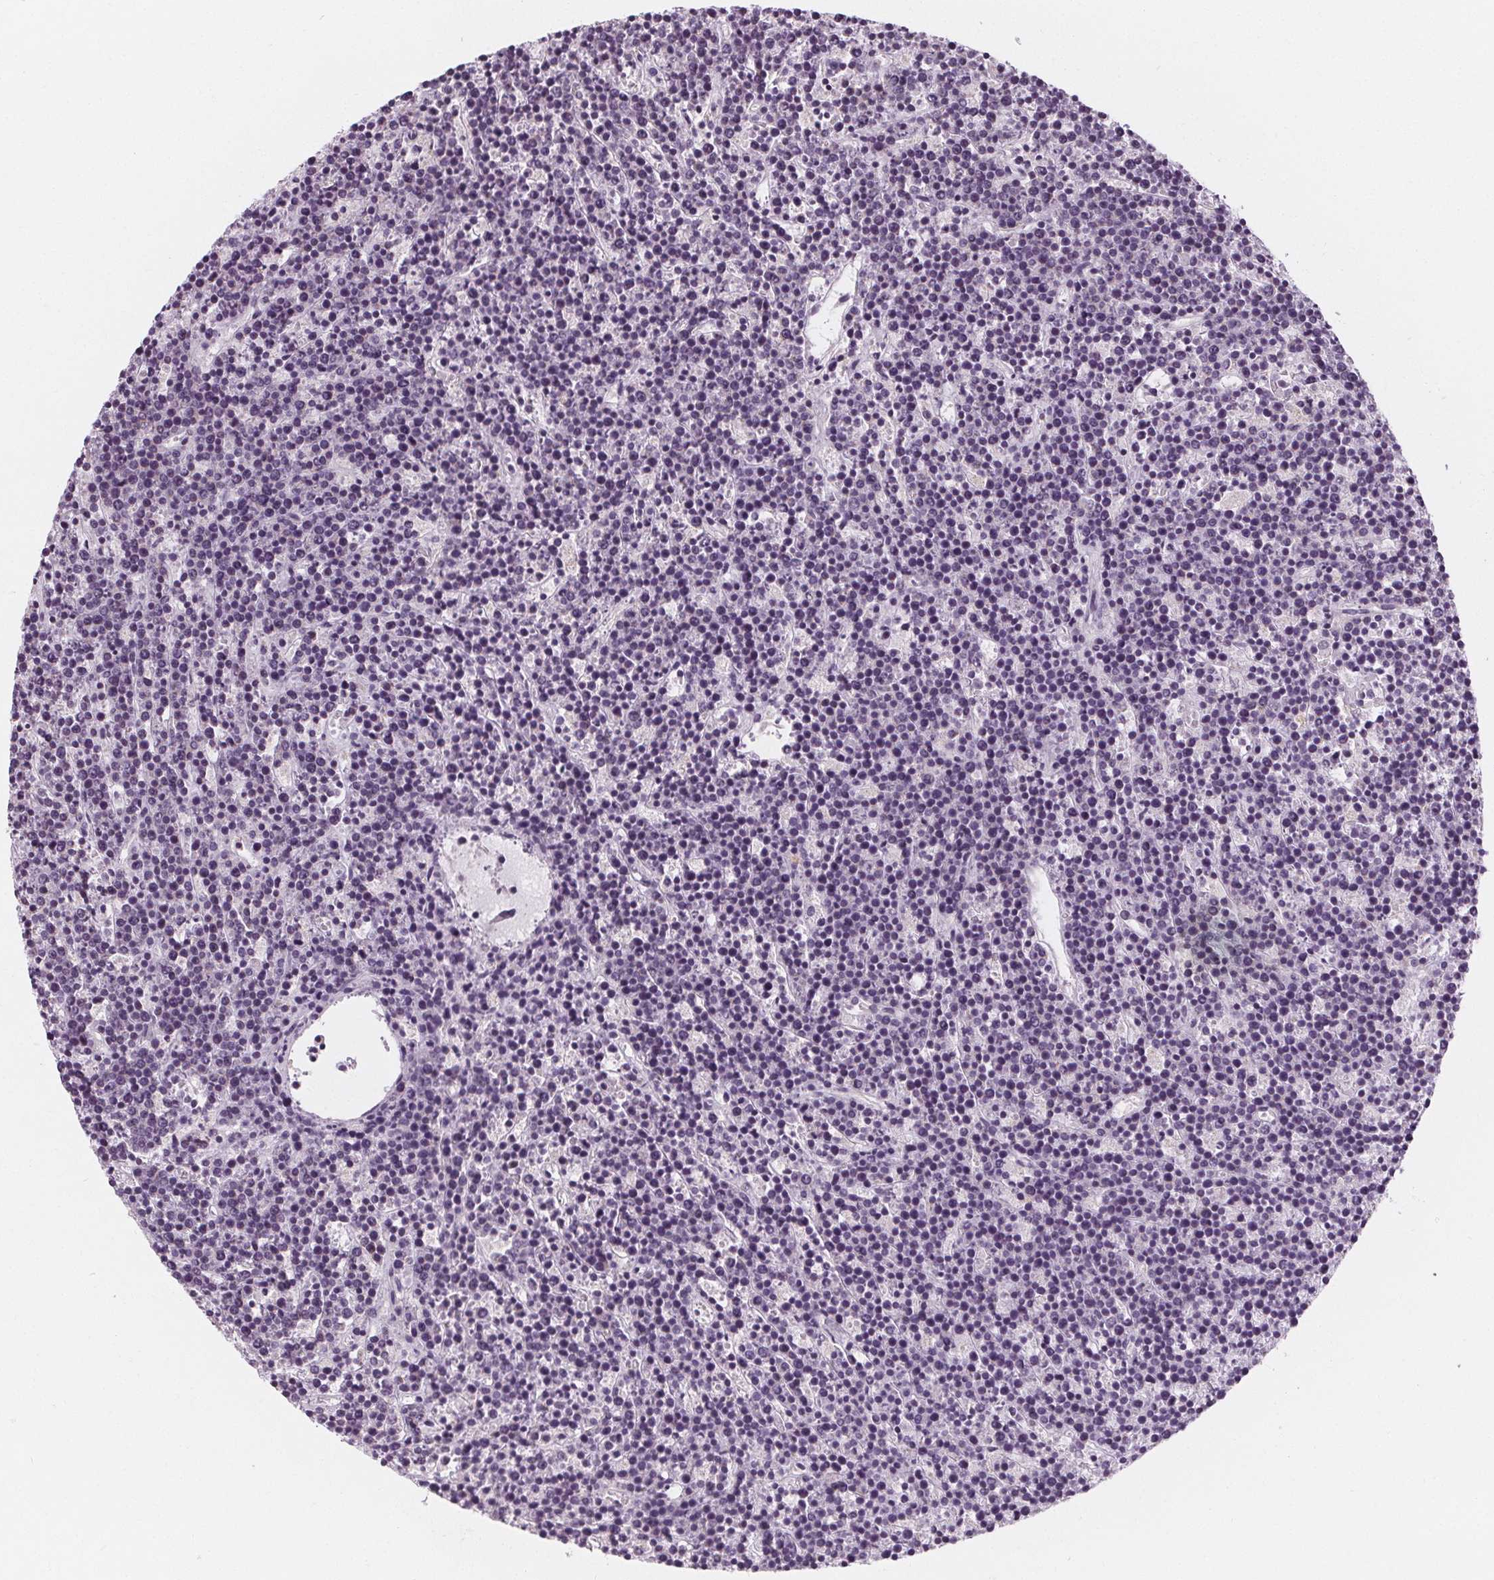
{"staining": {"intensity": "negative", "quantity": "none", "location": "none"}, "tissue": "lymphoma", "cell_type": "Tumor cells", "image_type": "cancer", "snomed": [{"axis": "morphology", "description": "Malignant lymphoma, non-Hodgkin's type, High grade"}, {"axis": "topography", "description": "Ovary"}], "caption": "The photomicrograph shows no staining of tumor cells in lymphoma.", "gene": "DPM2", "patient": {"sex": "female", "age": 56}}